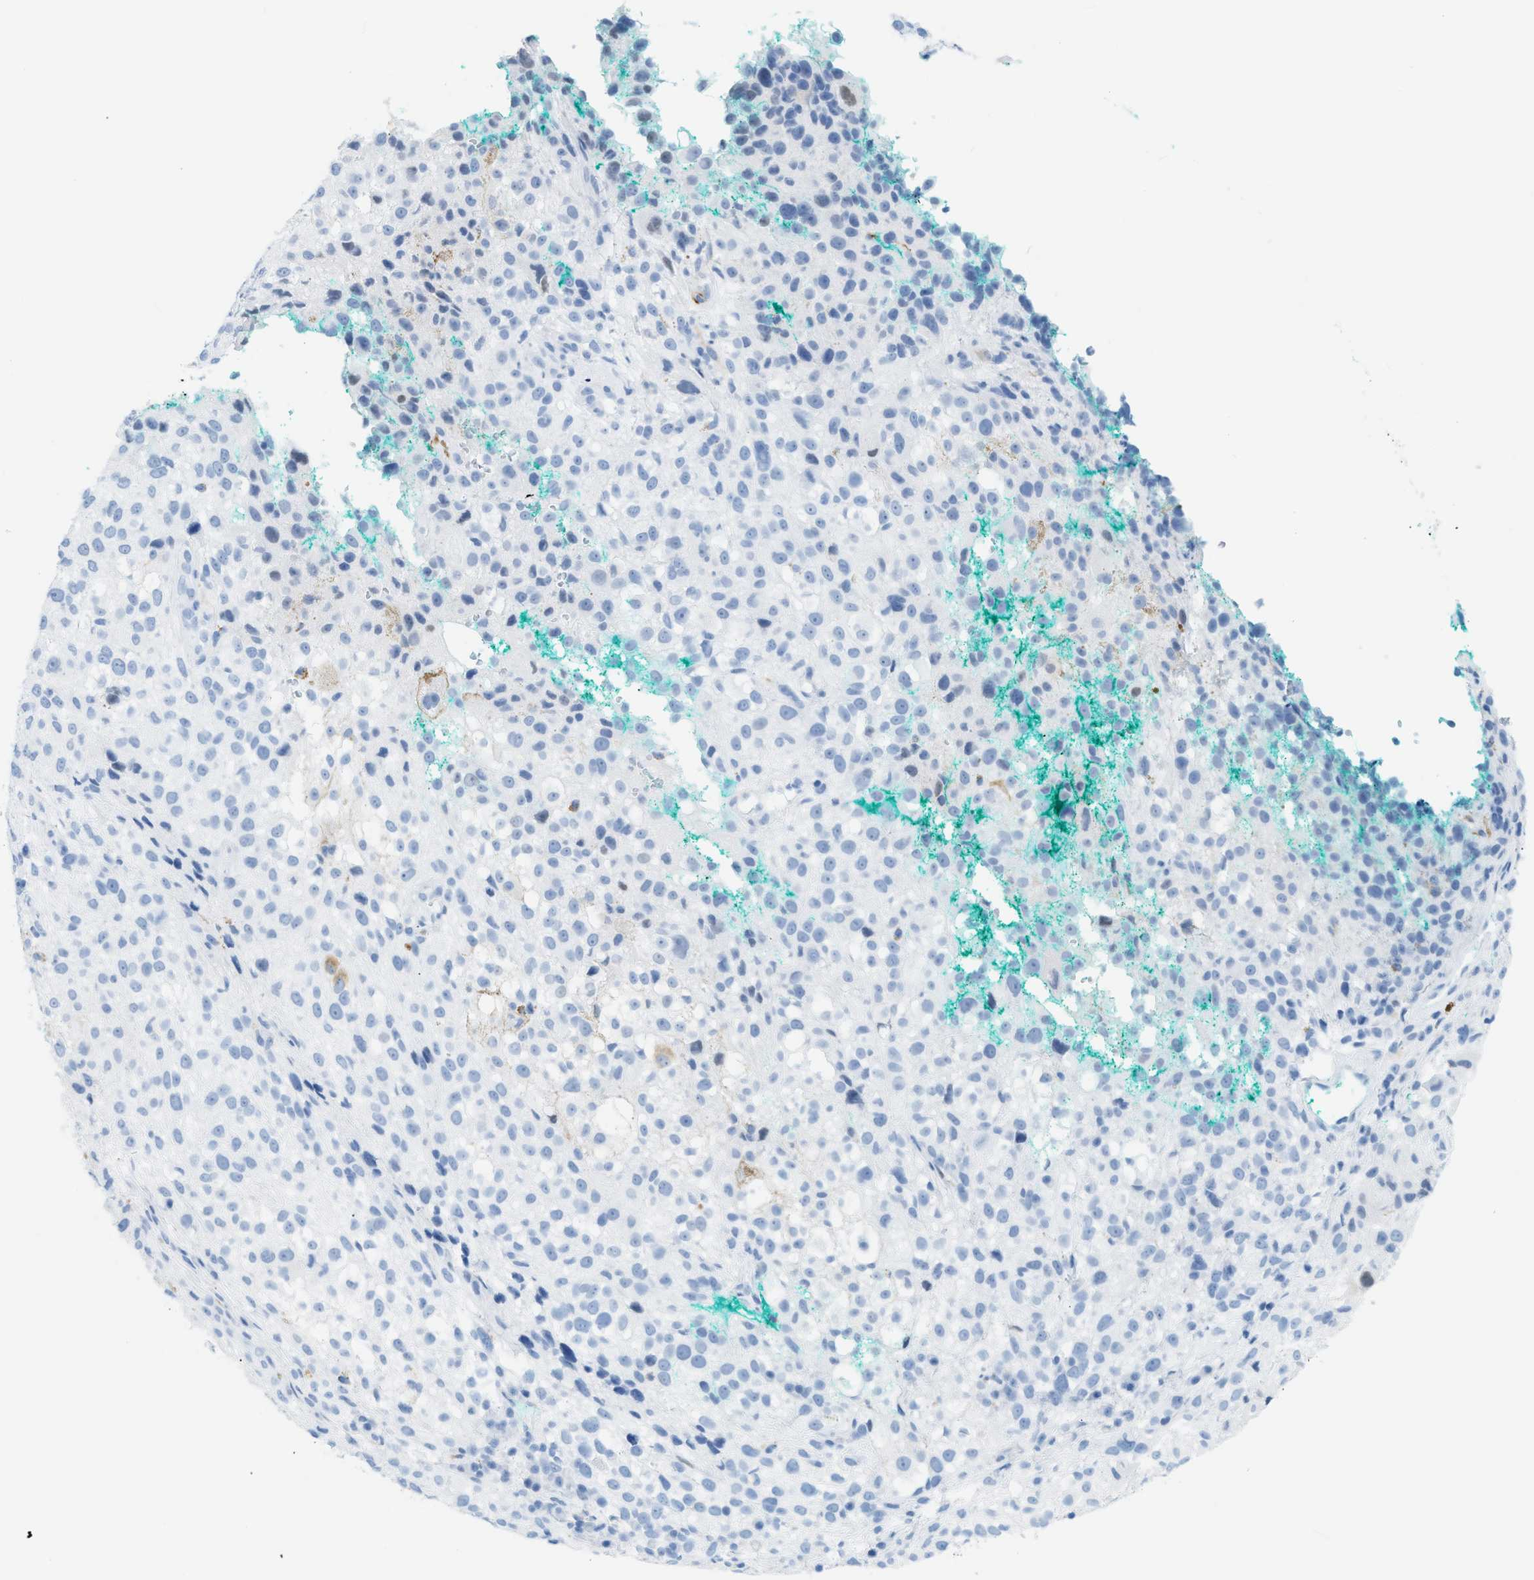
{"staining": {"intensity": "negative", "quantity": "none", "location": "none"}, "tissue": "melanoma", "cell_type": "Tumor cells", "image_type": "cancer", "snomed": [{"axis": "morphology", "description": "Necrosis, NOS"}, {"axis": "morphology", "description": "Malignant melanoma, NOS"}, {"axis": "topography", "description": "Skin"}], "caption": "Immunohistochemical staining of human malignant melanoma reveals no significant staining in tumor cells.", "gene": "DES", "patient": {"sex": "female", "age": 87}}